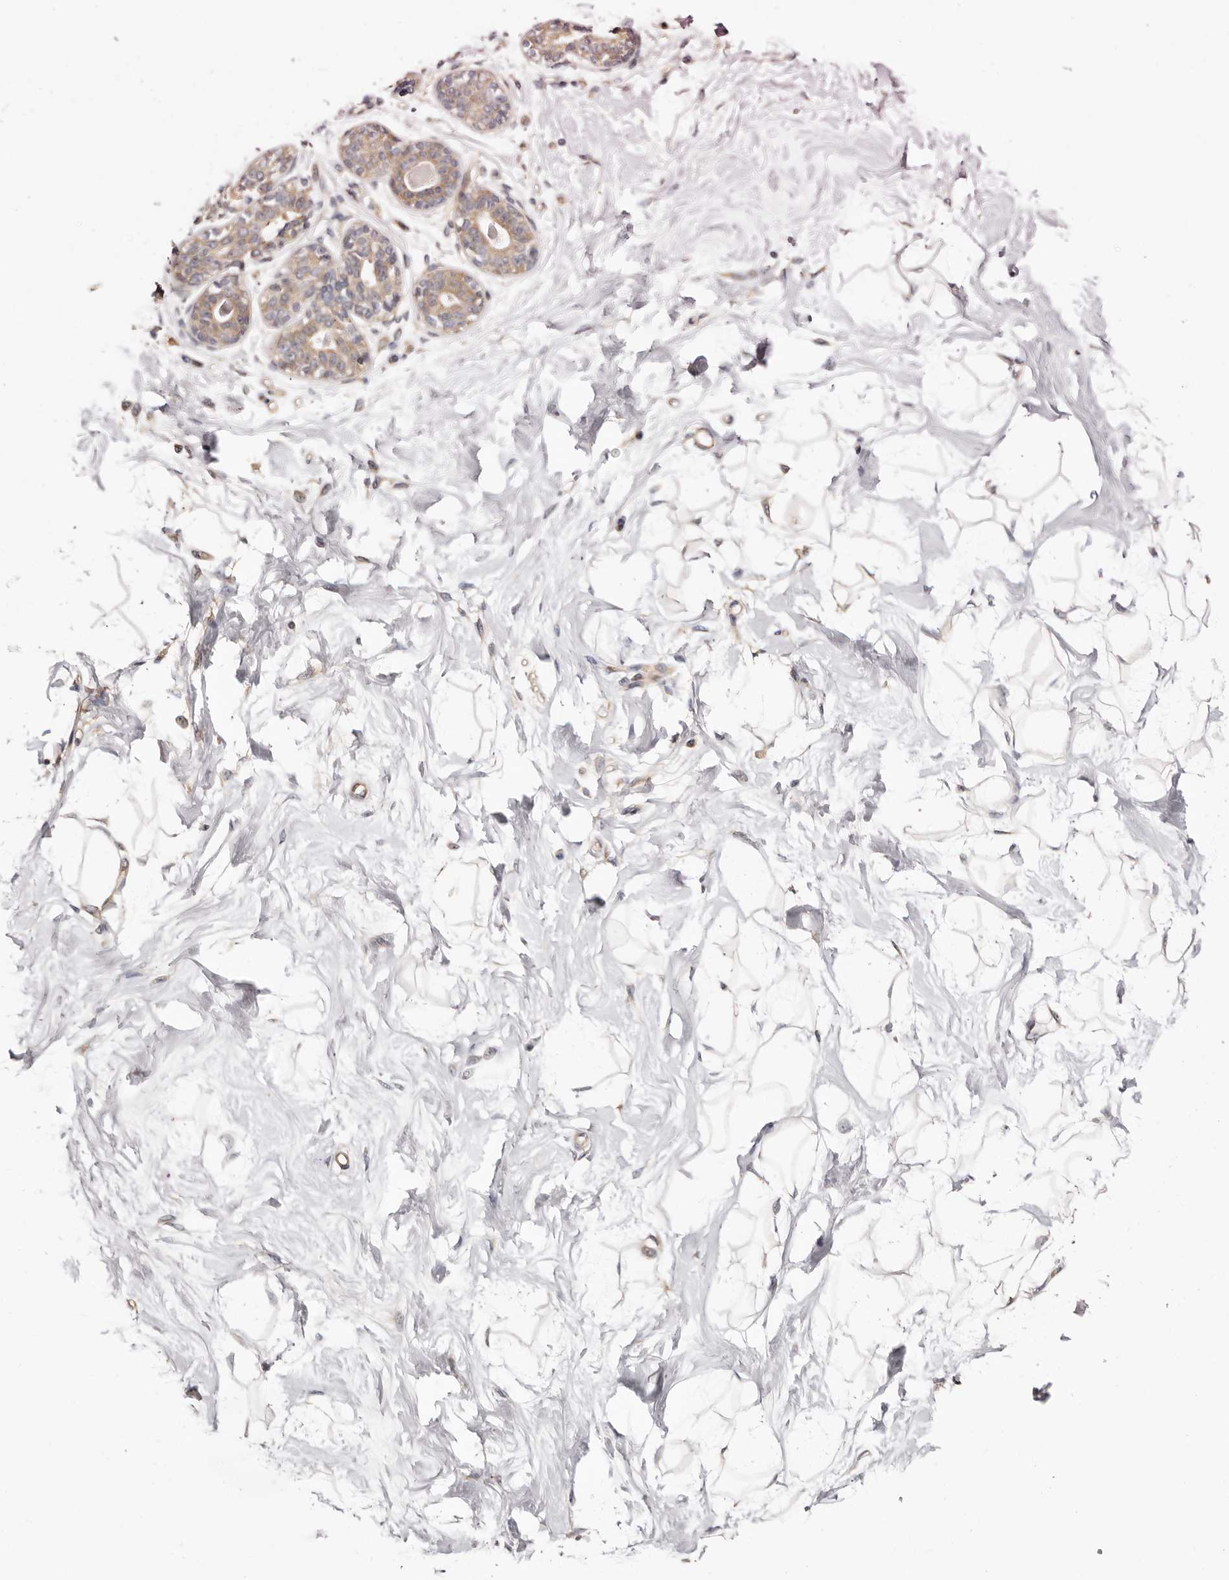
{"staining": {"intensity": "weak", "quantity": ">75%", "location": "cytoplasmic/membranous"}, "tissue": "breast", "cell_type": "Adipocytes", "image_type": "normal", "snomed": [{"axis": "morphology", "description": "Normal tissue, NOS"}, {"axis": "topography", "description": "Breast"}], "caption": "This image shows immunohistochemistry staining of unremarkable breast, with low weak cytoplasmic/membranous expression in approximately >75% of adipocytes.", "gene": "PANK4", "patient": {"sex": "female", "age": 45}}